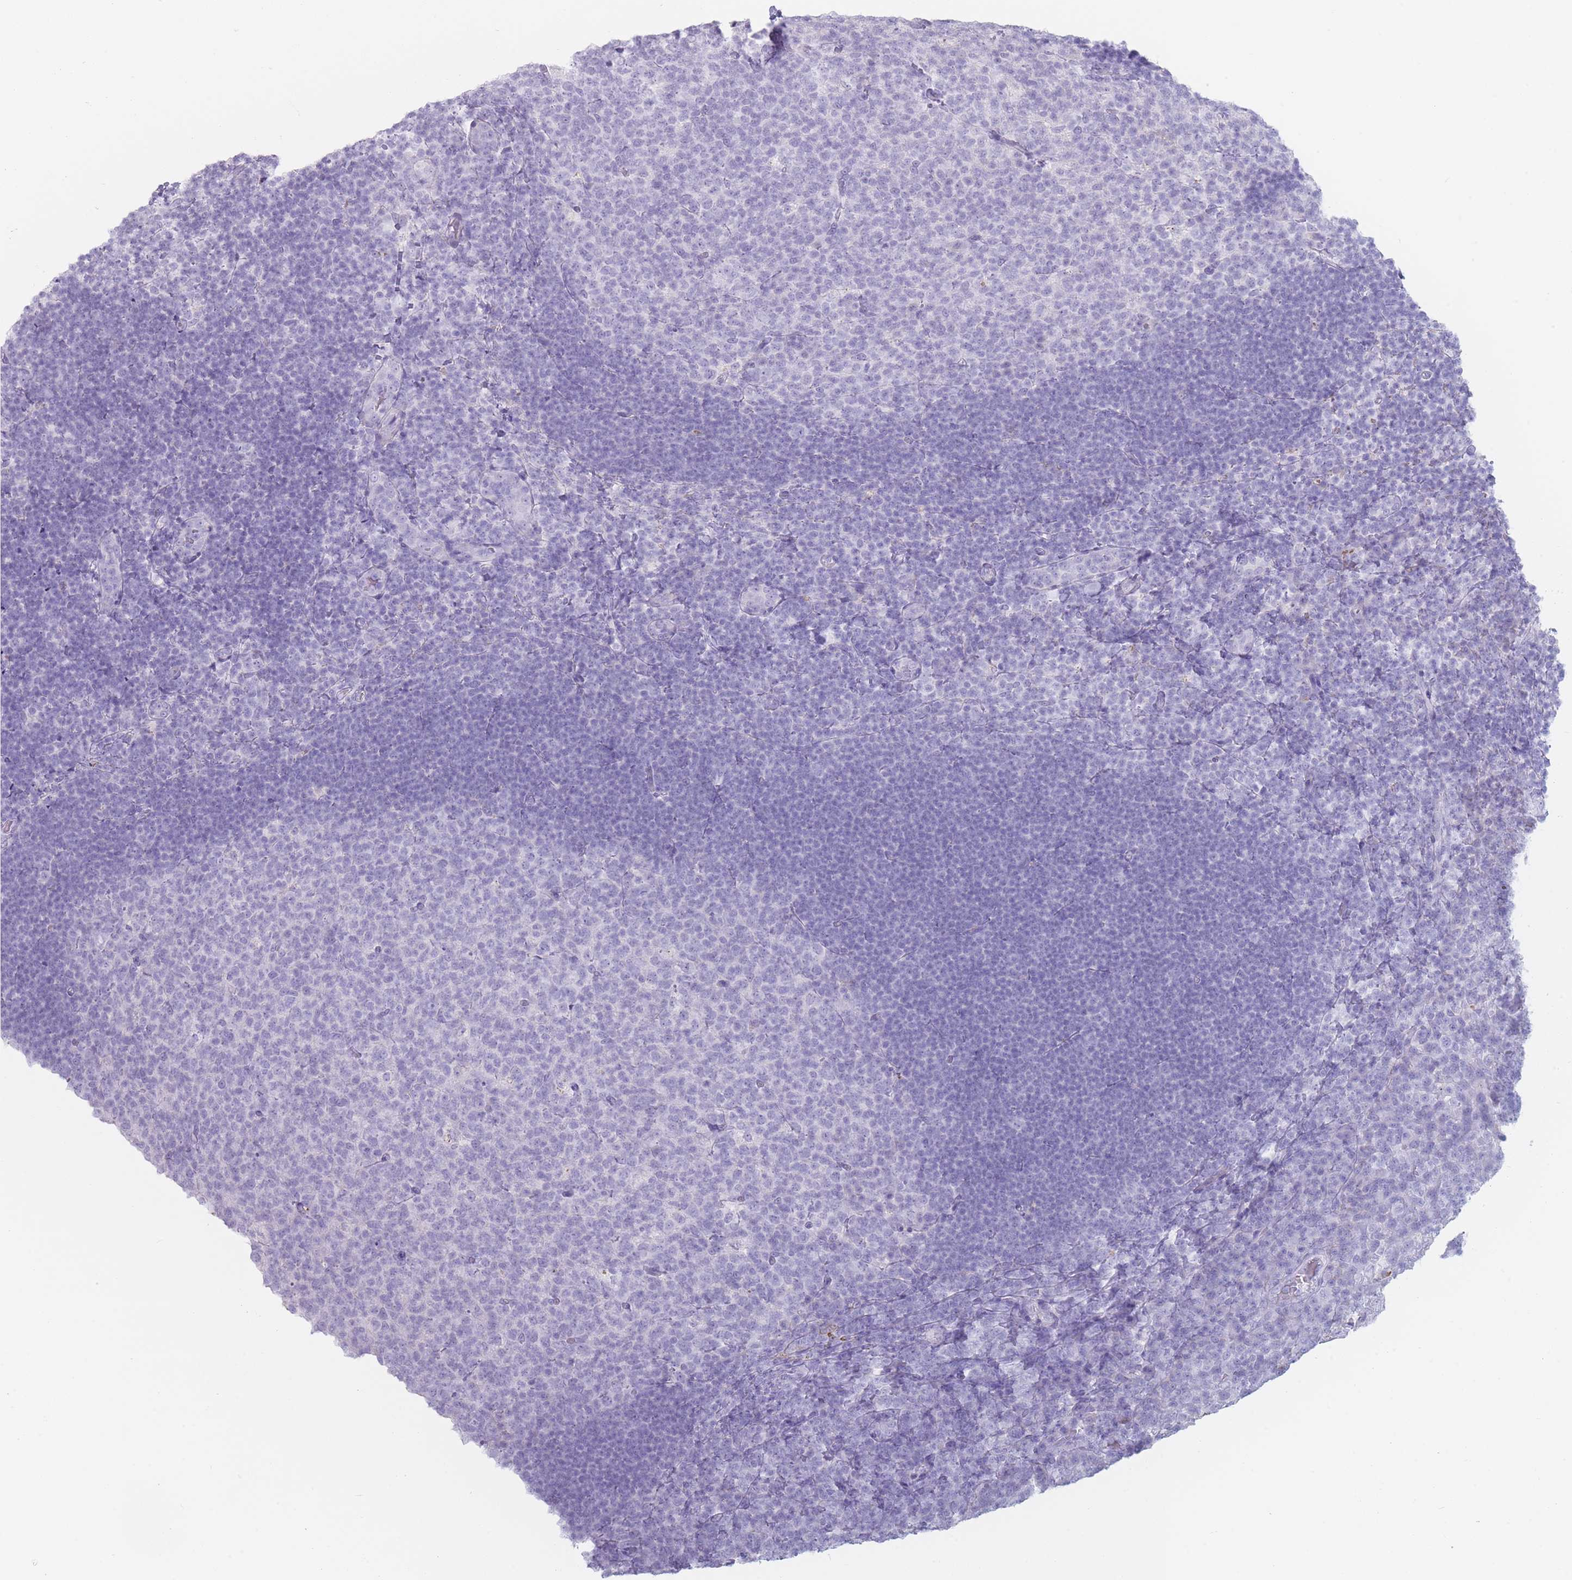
{"staining": {"intensity": "negative", "quantity": "none", "location": "none"}, "tissue": "tonsil", "cell_type": "Germinal center cells", "image_type": "normal", "snomed": [{"axis": "morphology", "description": "Normal tissue, NOS"}, {"axis": "topography", "description": "Tonsil"}], "caption": "High power microscopy micrograph of an immunohistochemistry photomicrograph of normal tonsil, revealing no significant expression in germinal center cells. (DAB (3,3'-diaminobenzidine) immunohistochemistry with hematoxylin counter stain).", "gene": "GPR12", "patient": {"sex": "female", "age": 10}}